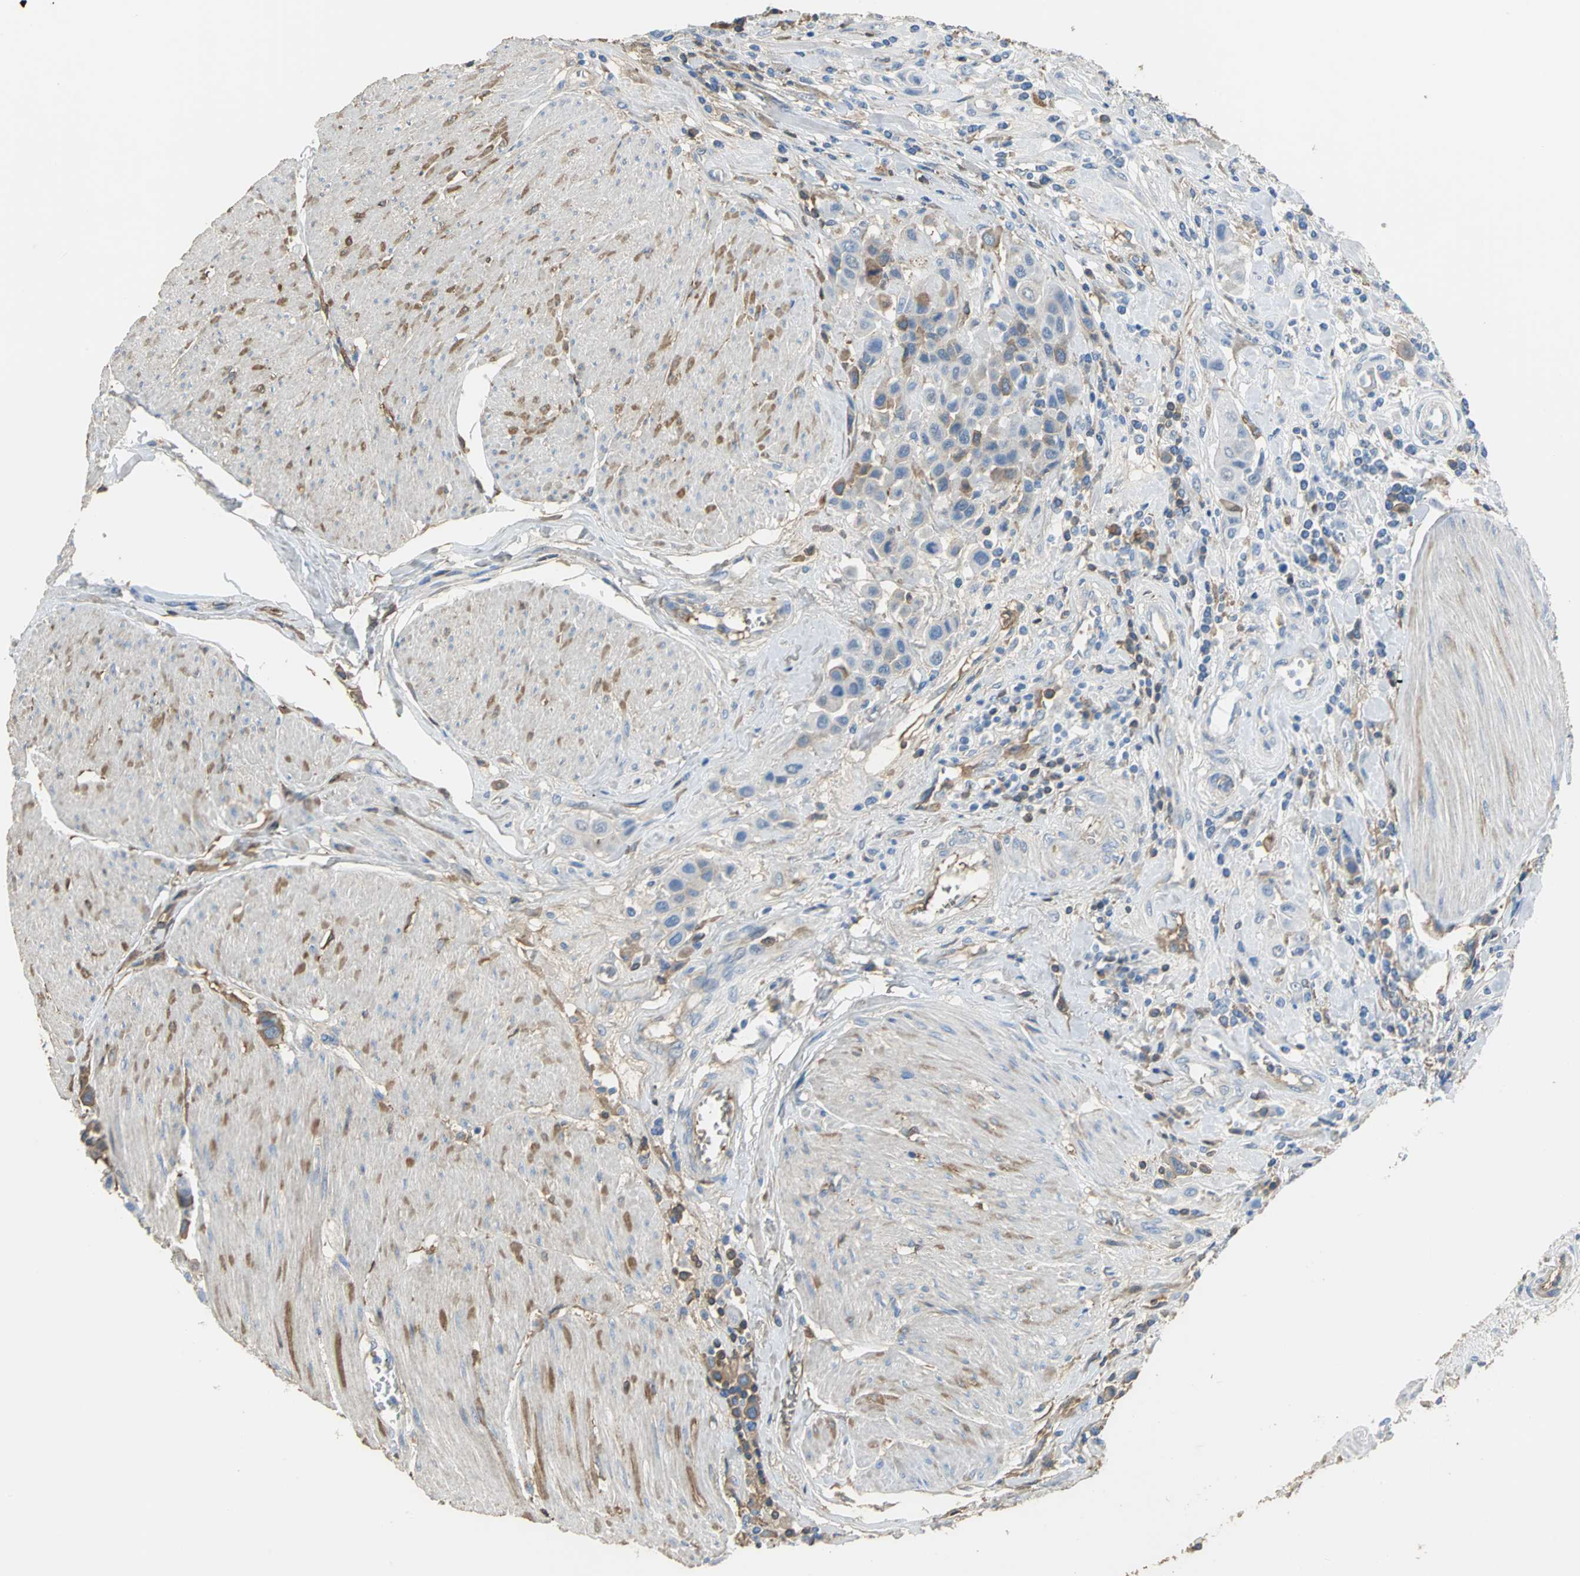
{"staining": {"intensity": "moderate", "quantity": "25%-75%", "location": "cytoplasmic/membranous"}, "tissue": "urothelial cancer", "cell_type": "Tumor cells", "image_type": "cancer", "snomed": [{"axis": "morphology", "description": "Urothelial carcinoma, High grade"}, {"axis": "topography", "description": "Urinary bladder"}], "caption": "Tumor cells demonstrate medium levels of moderate cytoplasmic/membranous expression in about 25%-75% of cells in urothelial cancer. The protein is stained brown, and the nuclei are stained in blue (DAB (3,3'-diaminobenzidine) IHC with brightfield microscopy, high magnification).", "gene": "GYG2", "patient": {"sex": "male", "age": 50}}